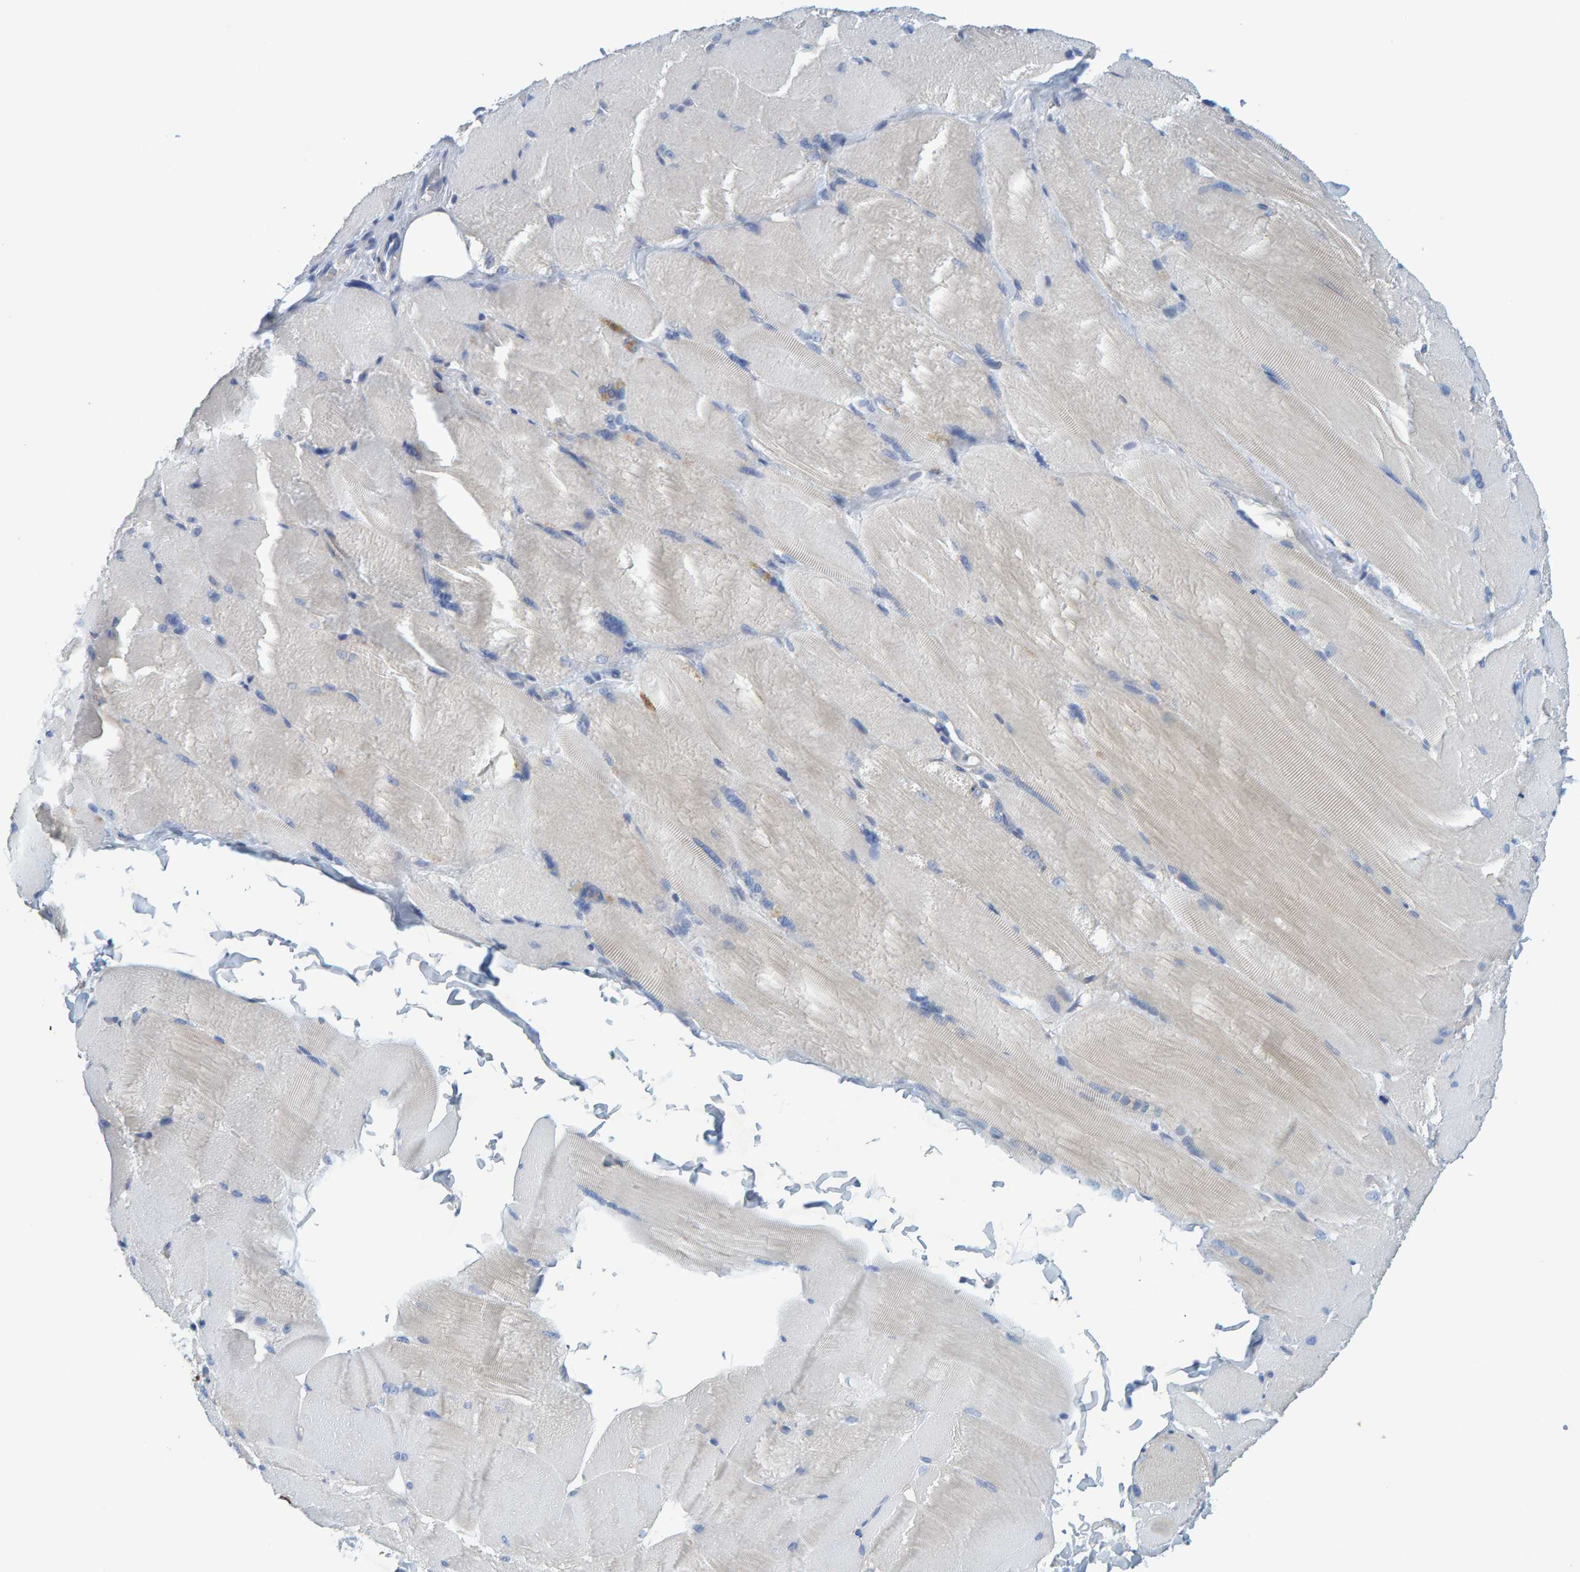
{"staining": {"intensity": "negative", "quantity": "none", "location": "none"}, "tissue": "skeletal muscle", "cell_type": "Myocytes", "image_type": "normal", "snomed": [{"axis": "morphology", "description": "Normal tissue, NOS"}, {"axis": "topography", "description": "Skin"}, {"axis": "topography", "description": "Skeletal muscle"}], "caption": "Micrograph shows no protein staining in myocytes of normal skeletal muscle.", "gene": "ALAD", "patient": {"sex": "male", "age": 83}}